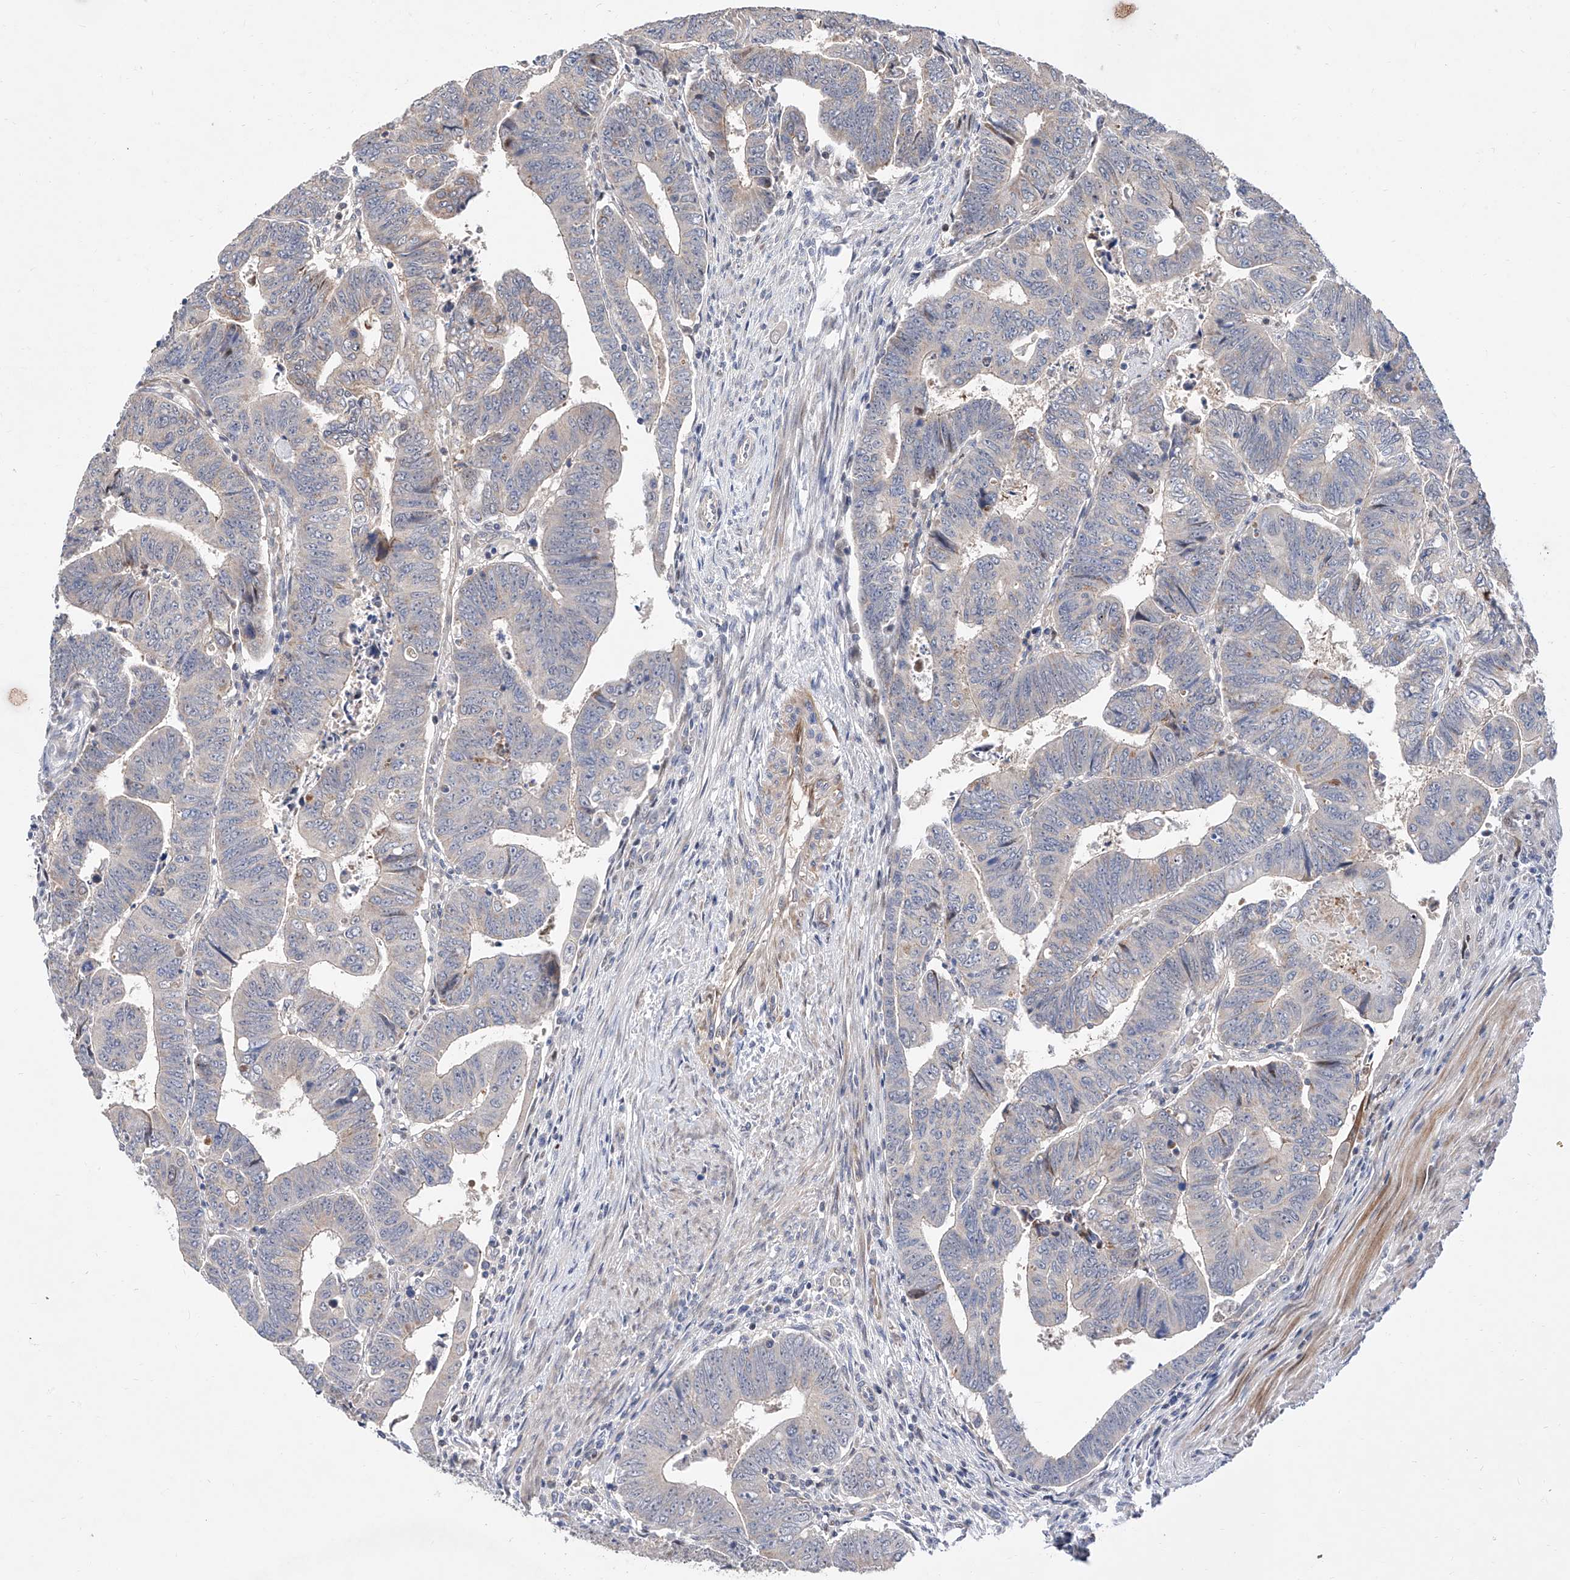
{"staining": {"intensity": "negative", "quantity": "none", "location": "none"}, "tissue": "colorectal cancer", "cell_type": "Tumor cells", "image_type": "cancer", "snomed": [{"axis": "morphology", "description": "Normal tissue, NOS"}, {"axis": "morphology", "description": "Adenocarcinoma, NOS"}, {"axis": "topography", "description": "Rectum"}], "caption": "Tumor cells are negative for brown protein staining in colorectal adenocarcinoma.", "gene": "FUCA2", "patient": {"sex": "female", "age": 65}}